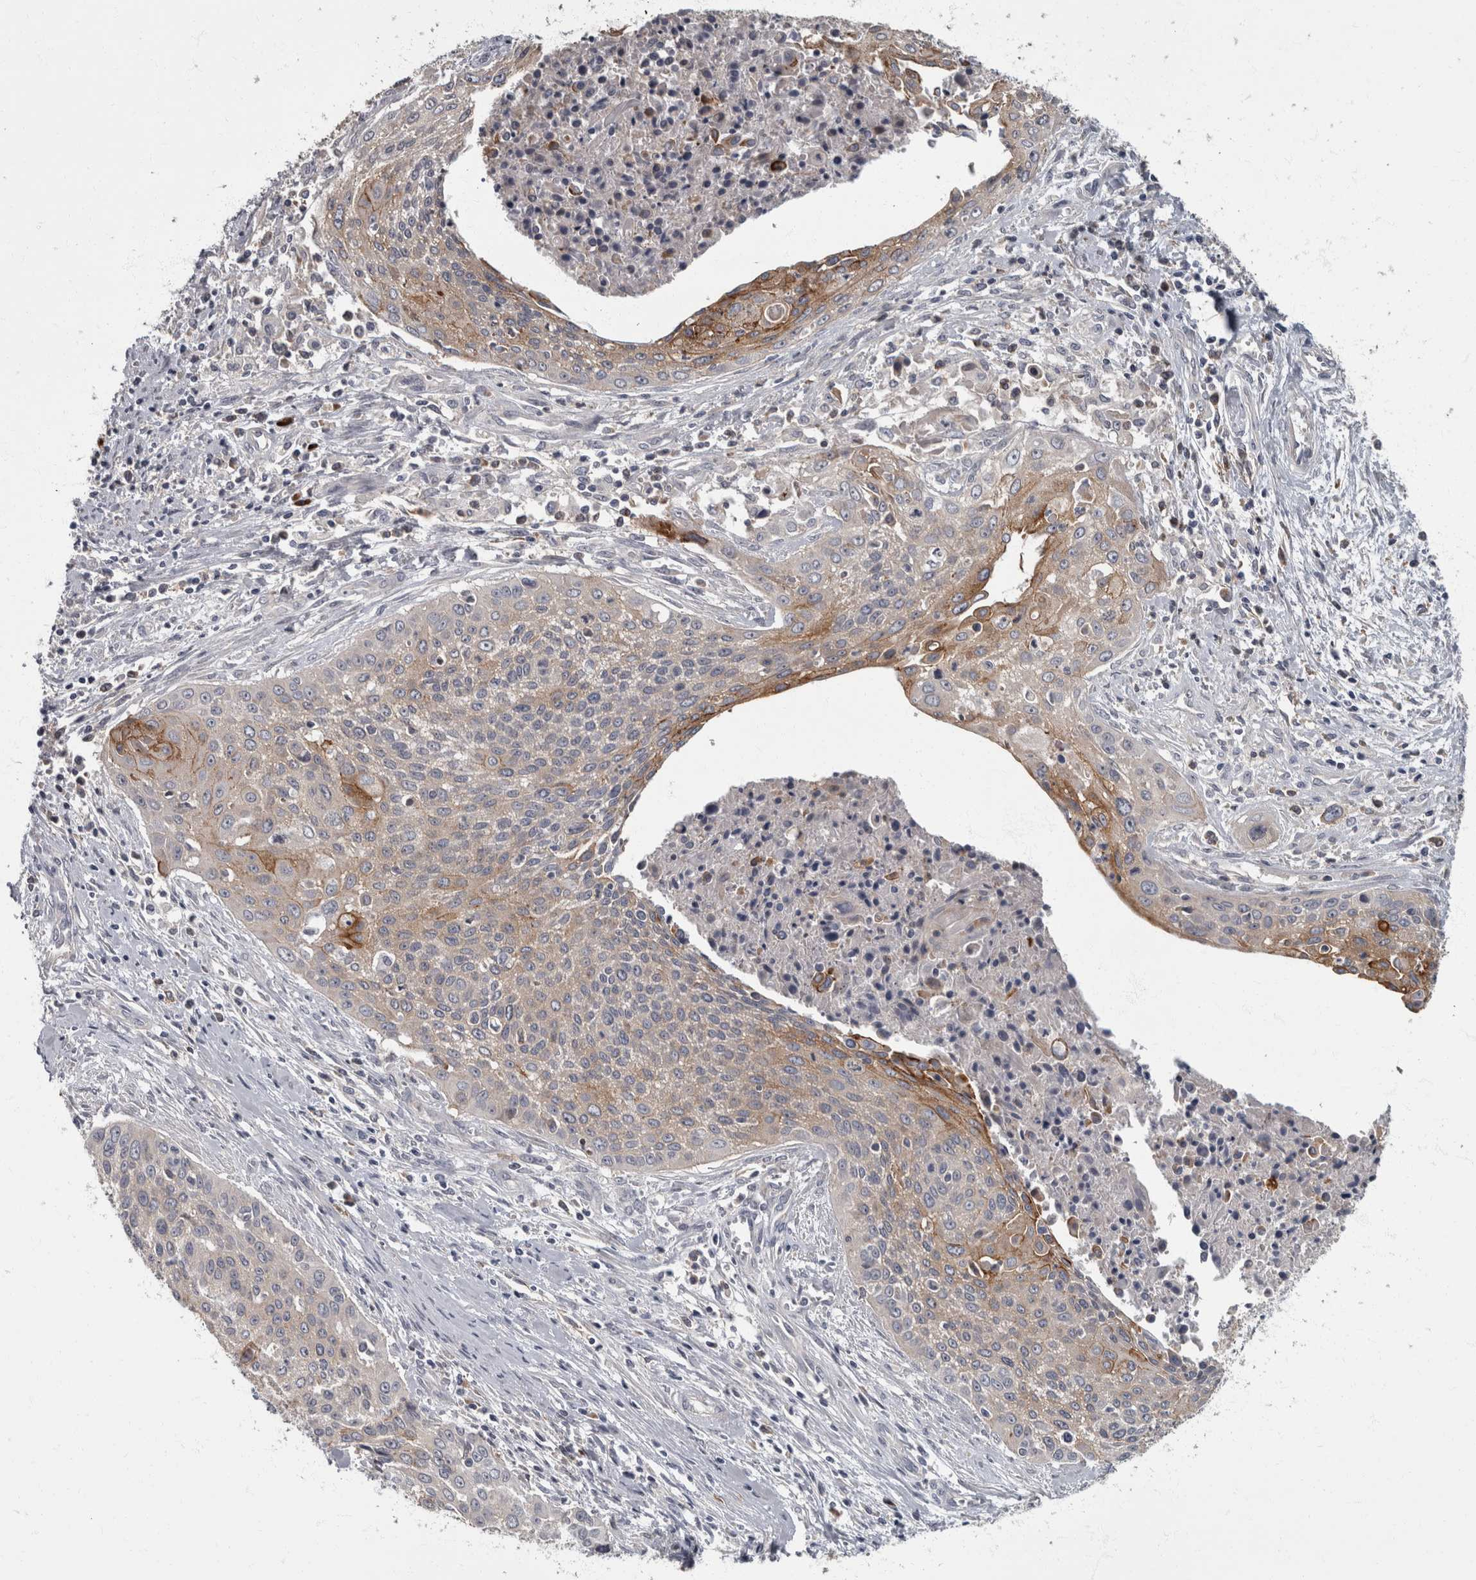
{"staining": {"intensity": "moderate", "quantity": "25%-75%", "location": "cytoplasmic/membranous"}, "tissue": "cervical cancer", "cell_type": "Tumor cells", "image_type": "cancer", "snomed": [{"axis": "morphology", "description": "Squamous cell carcinoma, NOS"}, {"axis": "topography", "description": "Cervix"}], "caption": "A micrograph of cervical squamous cell carcinoma stained for a protein exhibits moderate cytoplasmic/membranous brown staining in tumor cells.", "gene": "CDC42BPG", "patient": {"sex": "female", "age": 55}}